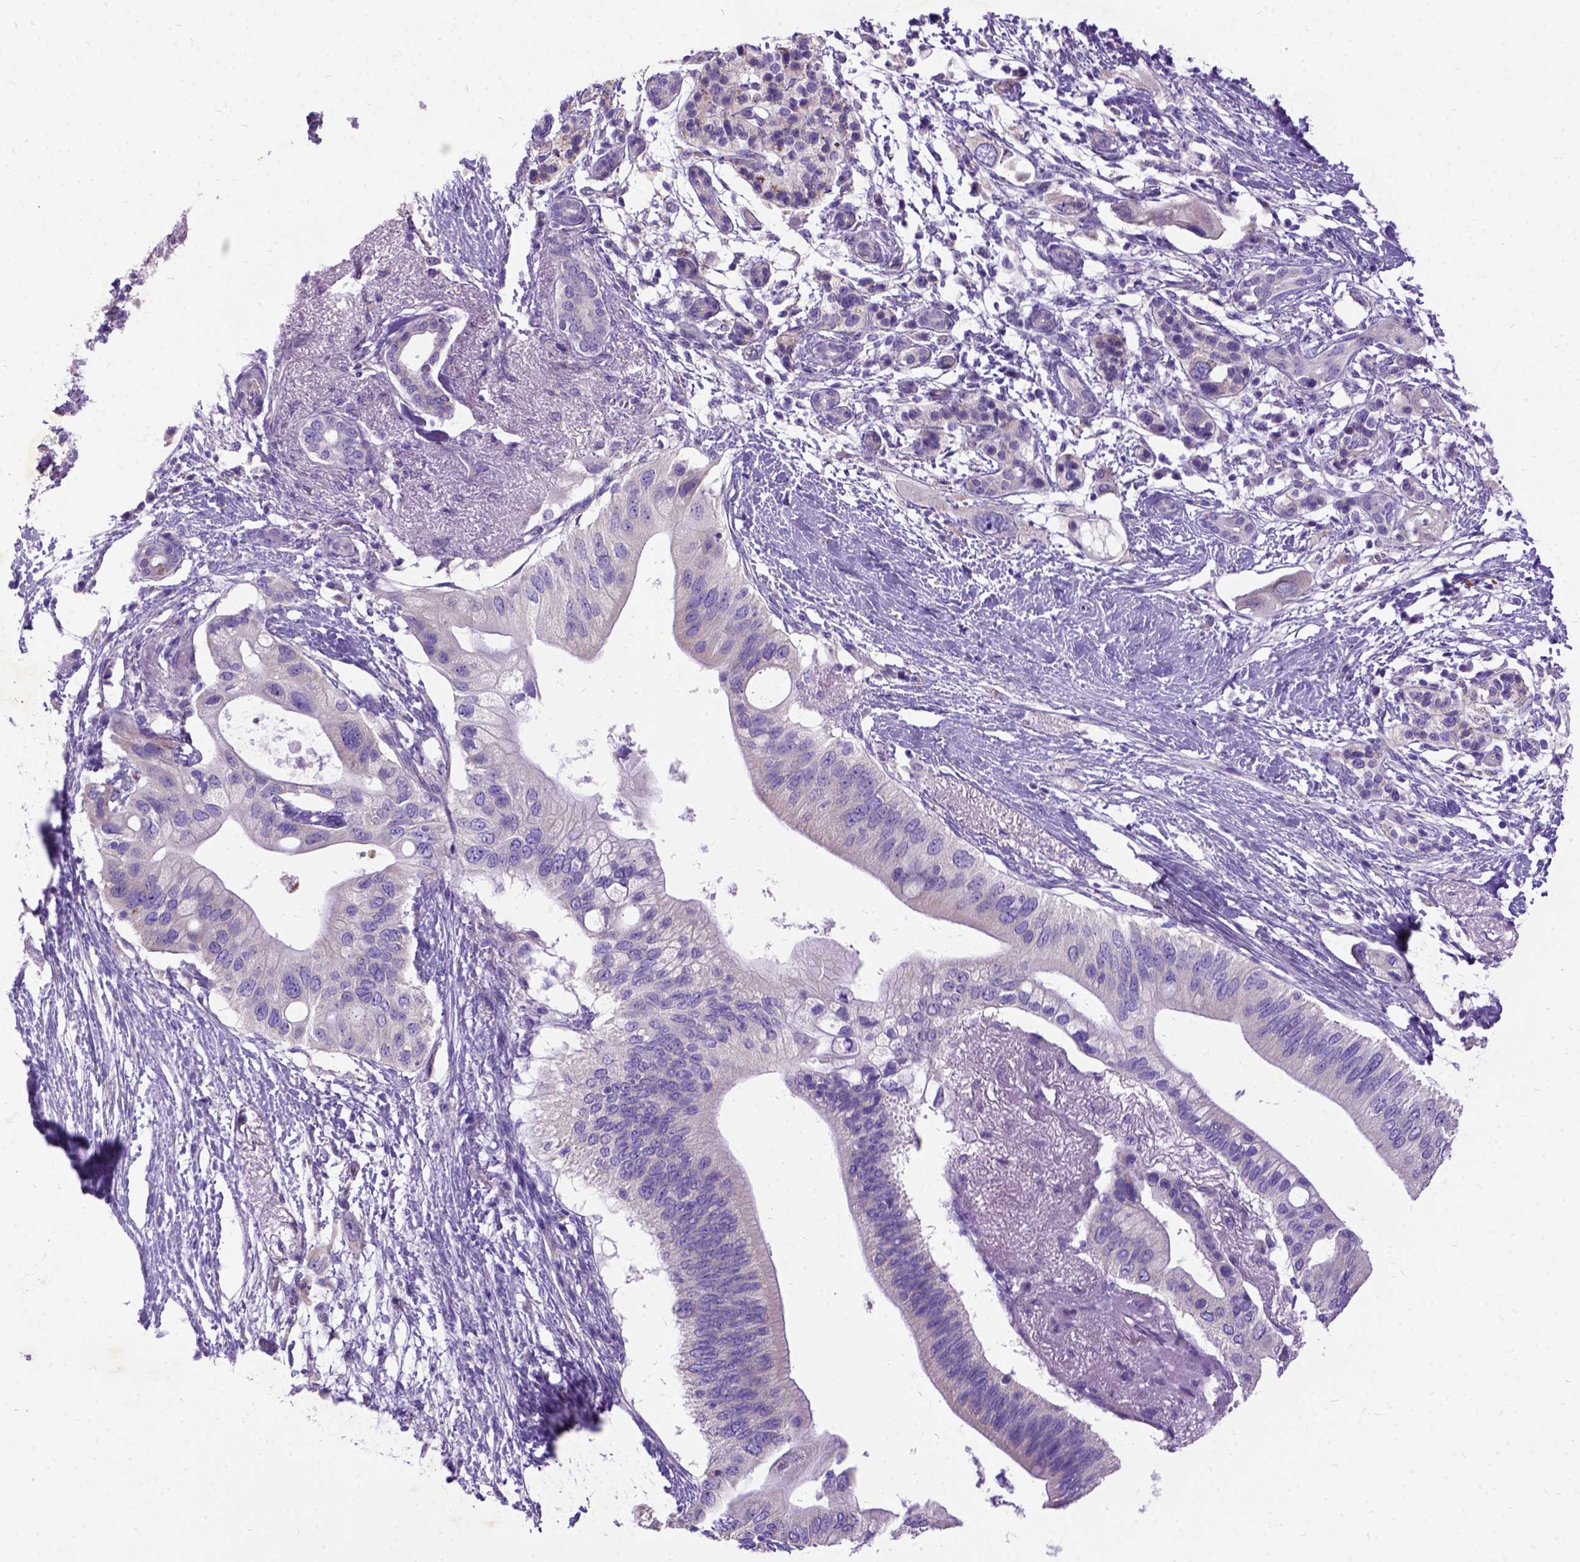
{"staining": {"intensity": "negative", "quantity": "none", "location": "none"}, "tissue": "pancreatic cancer", "cell_type": "Tumor cells", "image_type": "cancer", "snomed": [{"axis": "morphology", "description": "Adenocarcinoma, NOS"}, {"axis": "topography", "description": "Pancreas"}], "caption": "IHC histopathology image of neoplastic tissue: human pancreatic cancer (adenocarcinoma) stained with DAB reveals no significant protein positivity in tumor cells. The staining was performed using DAB (3,3'-diaminobenzidine) to visualize the protein expression in brown, while the nuclei were stained in blue with hematoxylin (Magnification: 20x).", "gene": "CFAP54", "patient": {"sex": "female", "age": 72}}